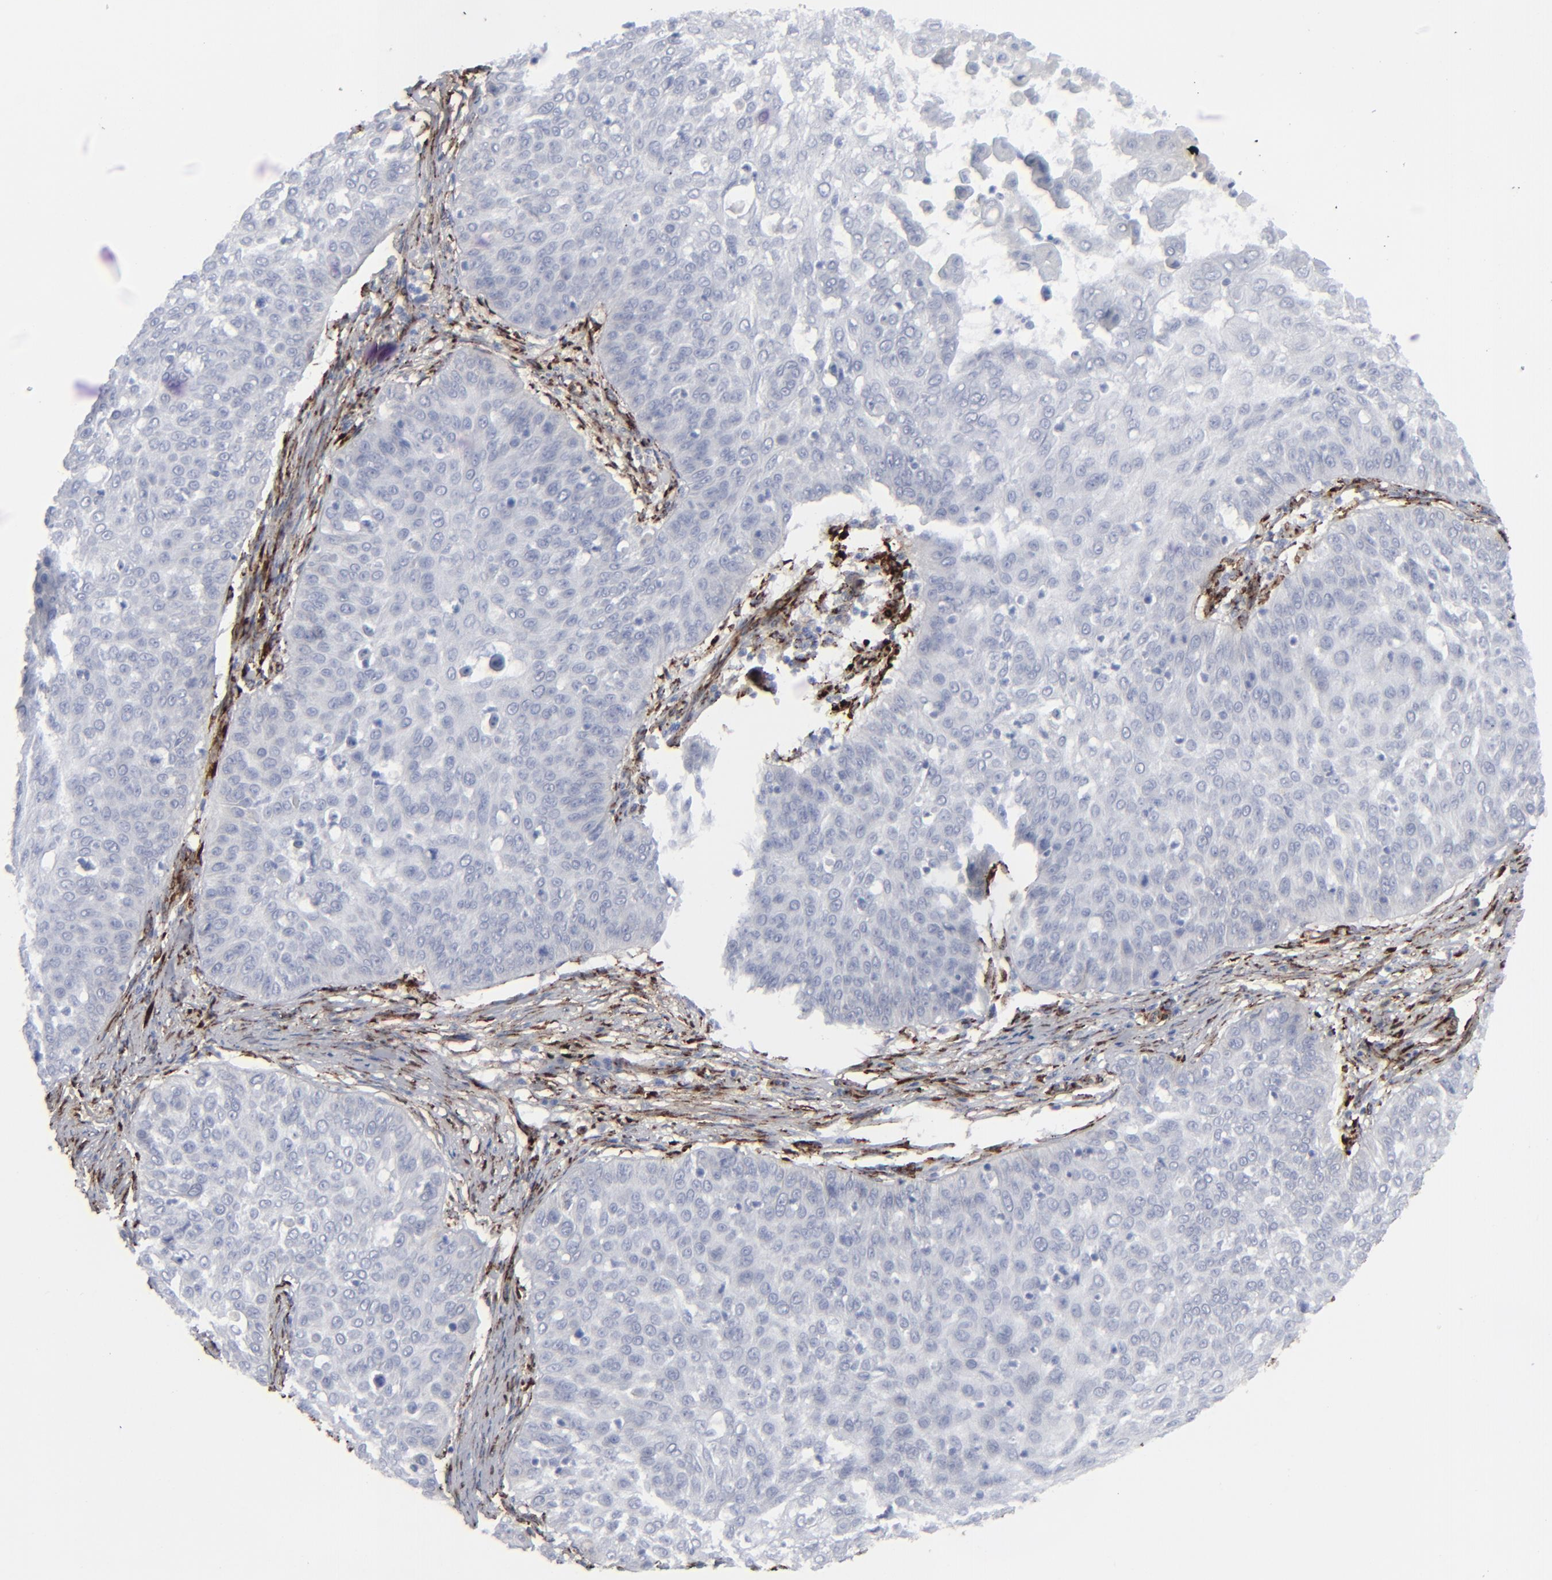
{"staining": {"intensity": "negative", "quantity": "none", "location": "none"}, "tissue": "skin cancer", "cell_type": "Tumor cells", "image_type": "cancer", "snomed": [{"axis": "morphology", "description": "Squamous cell carcinoma, NOS"}, {"axis": "topography", "description": "Skin"}], "caption": "The micrograph exhibits no significant expression in tumor cells of squamous cell carcinoma (skin).", "gene": "SPARC", "patient": {"sex": "male", "age": 82}}